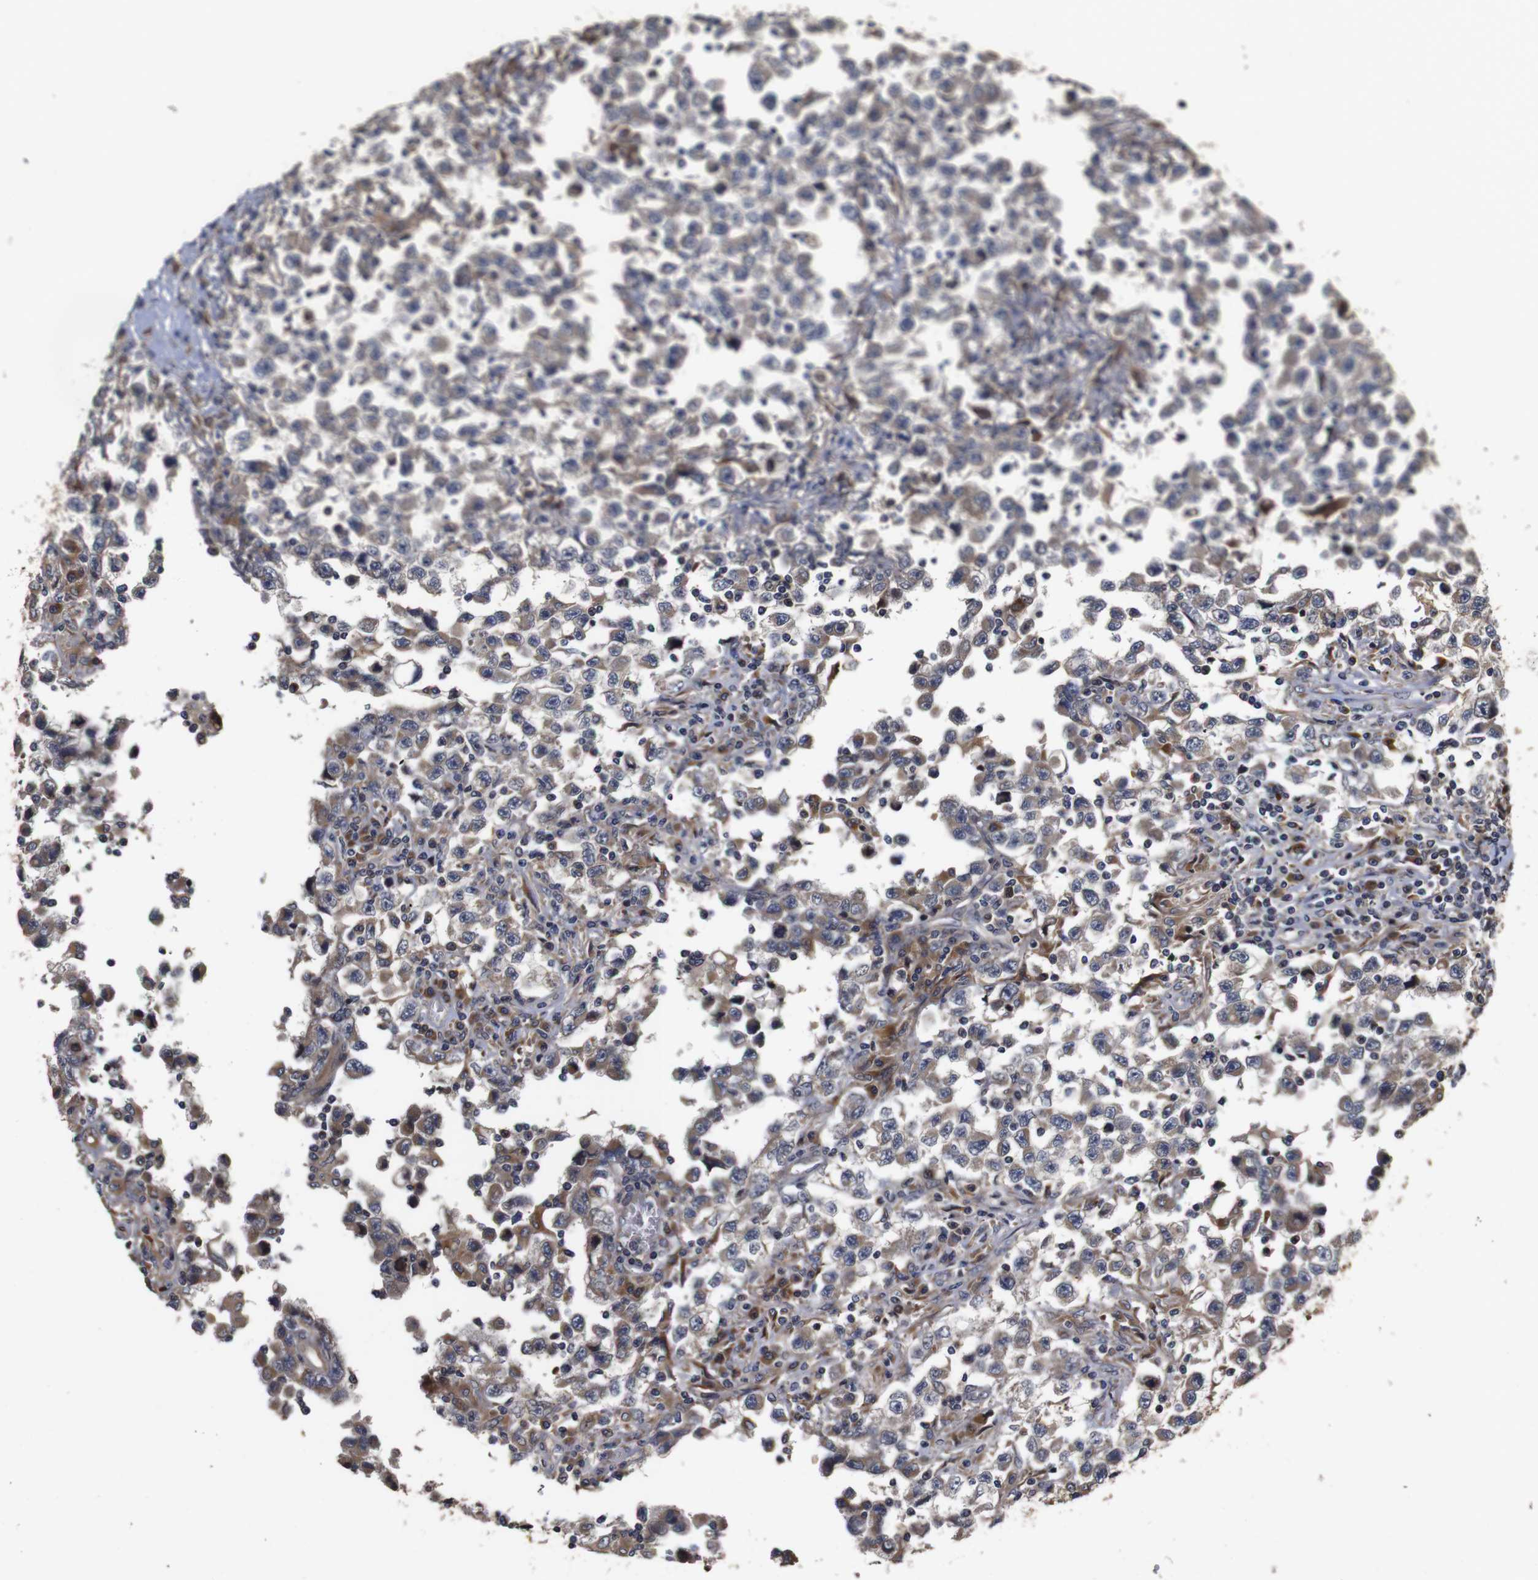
{"staining": {"intensity": "moderate", "quantity": ">75%", "location": "cytoplasmic/membranous"}, "tissue": "testis cancer", "cell_type": "Tumor cells", "image_type": "cancer", "snomed": [{"axis": "morphology", "description": "Carcinoma, Embryonal, NOS"}, {"axis": "topography", "description": "Testis"}], "caption": "Immunohistochemistry (DAB (3,3'-diaminobenzidine)) staining of testis cancer (embryonal carcinoma) demonstrates moderate cytoplasmic/membranous protein positivity in approximately >75% of tumor cells.", "gene": "PTPN14", "patient": {"sex": "male", "age": 21}}